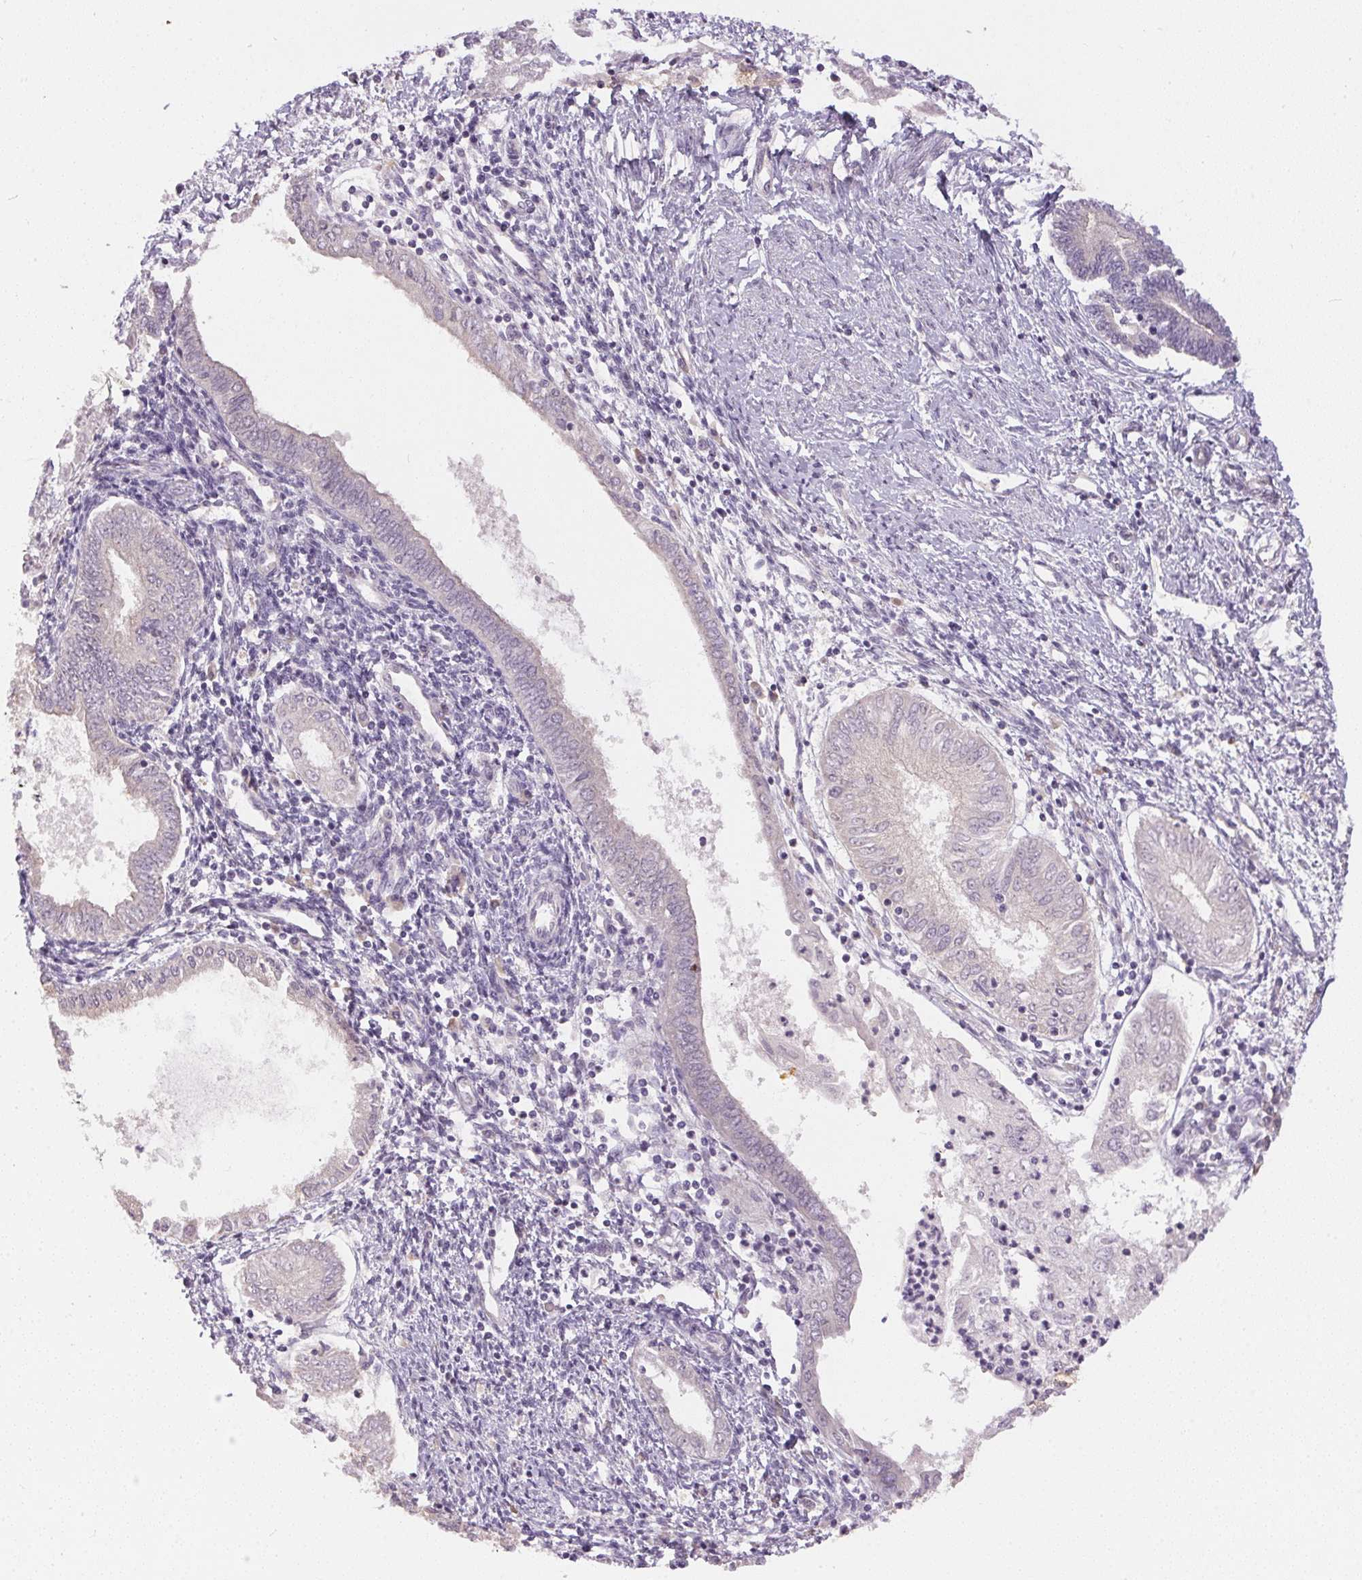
{"staining": {"intensity": "negative", "quantity": "none", "location": "none"}, "tissue": "endometrial cancer", "cell_type": "Tumor cells", "image_type": "cancer", "snomed": [{"axis": "morphology", "description": "Adenocarcinoma, NOS"}, {"axis": "topography", "description": "Endometrium"}], "caption": "High magnification brightfield microscopy of adenocarcinoma (endometrial) stained with DAB (brown) and counterstained with hematoxylin (blue): tumor cells show no significant positivity.", "gene": "TTC23L", "patient": {"sex": "female", "age": 68}}